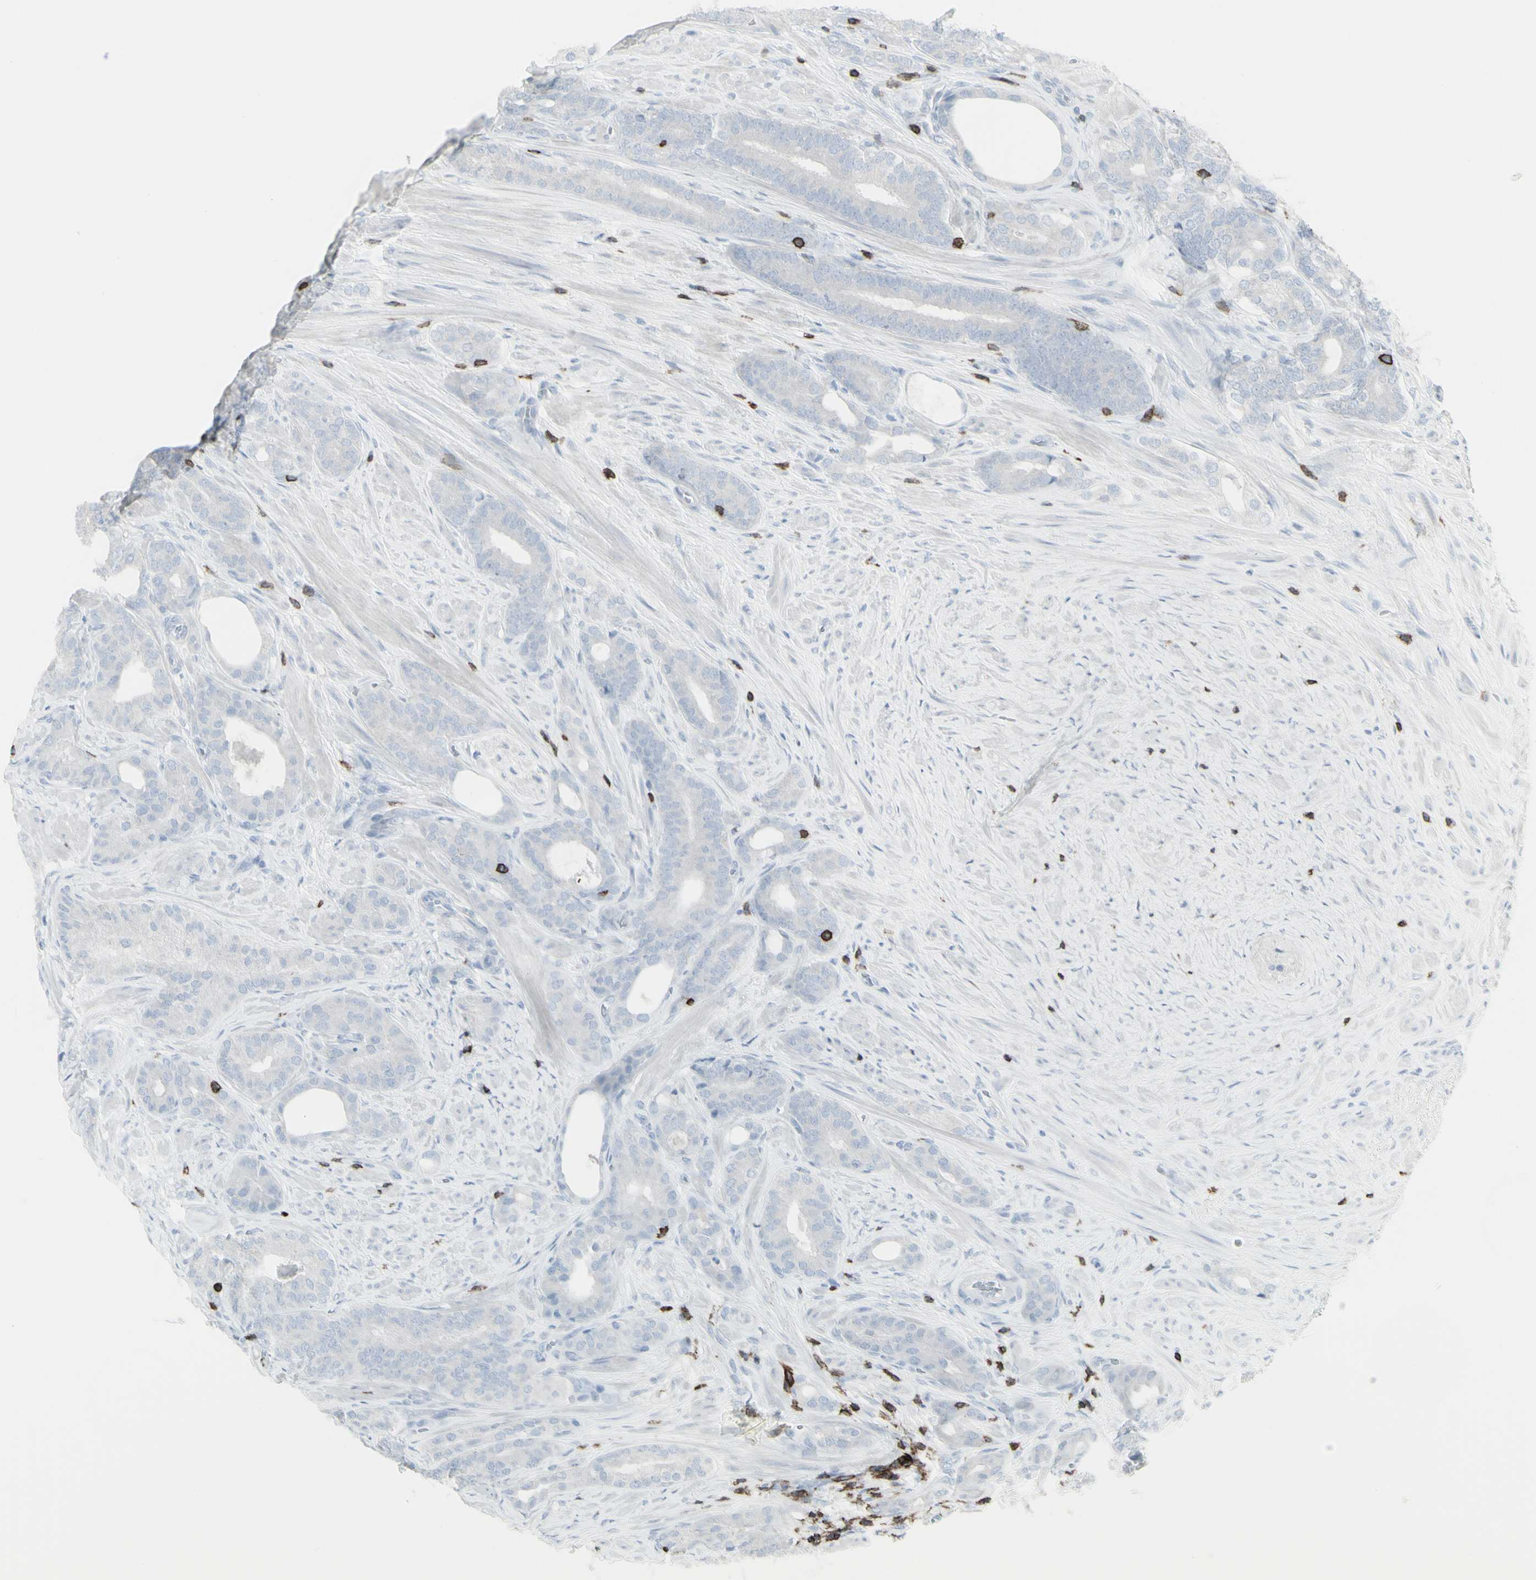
{"staining": {"intensity": "negative", "quantity": "none", "location": "none"}, "tissue": "prostate cancer", "cell_type": "Tumor cells", "image_type": "cancer", "snomed": [{"axis": "morphology", "description": "Adenocarcinoma, Low grade"}, {"axis": "topography", "description": "Prostate"}], "caption": "Photomicrograph shows no significant protein positivity in tumor cells of prostate low-grade adenocarcinoma. (Brightfield microscopy of DAB IHC at high magnification).", "gene": "CD247", "patient": {"sex": "male", "age": 63}}